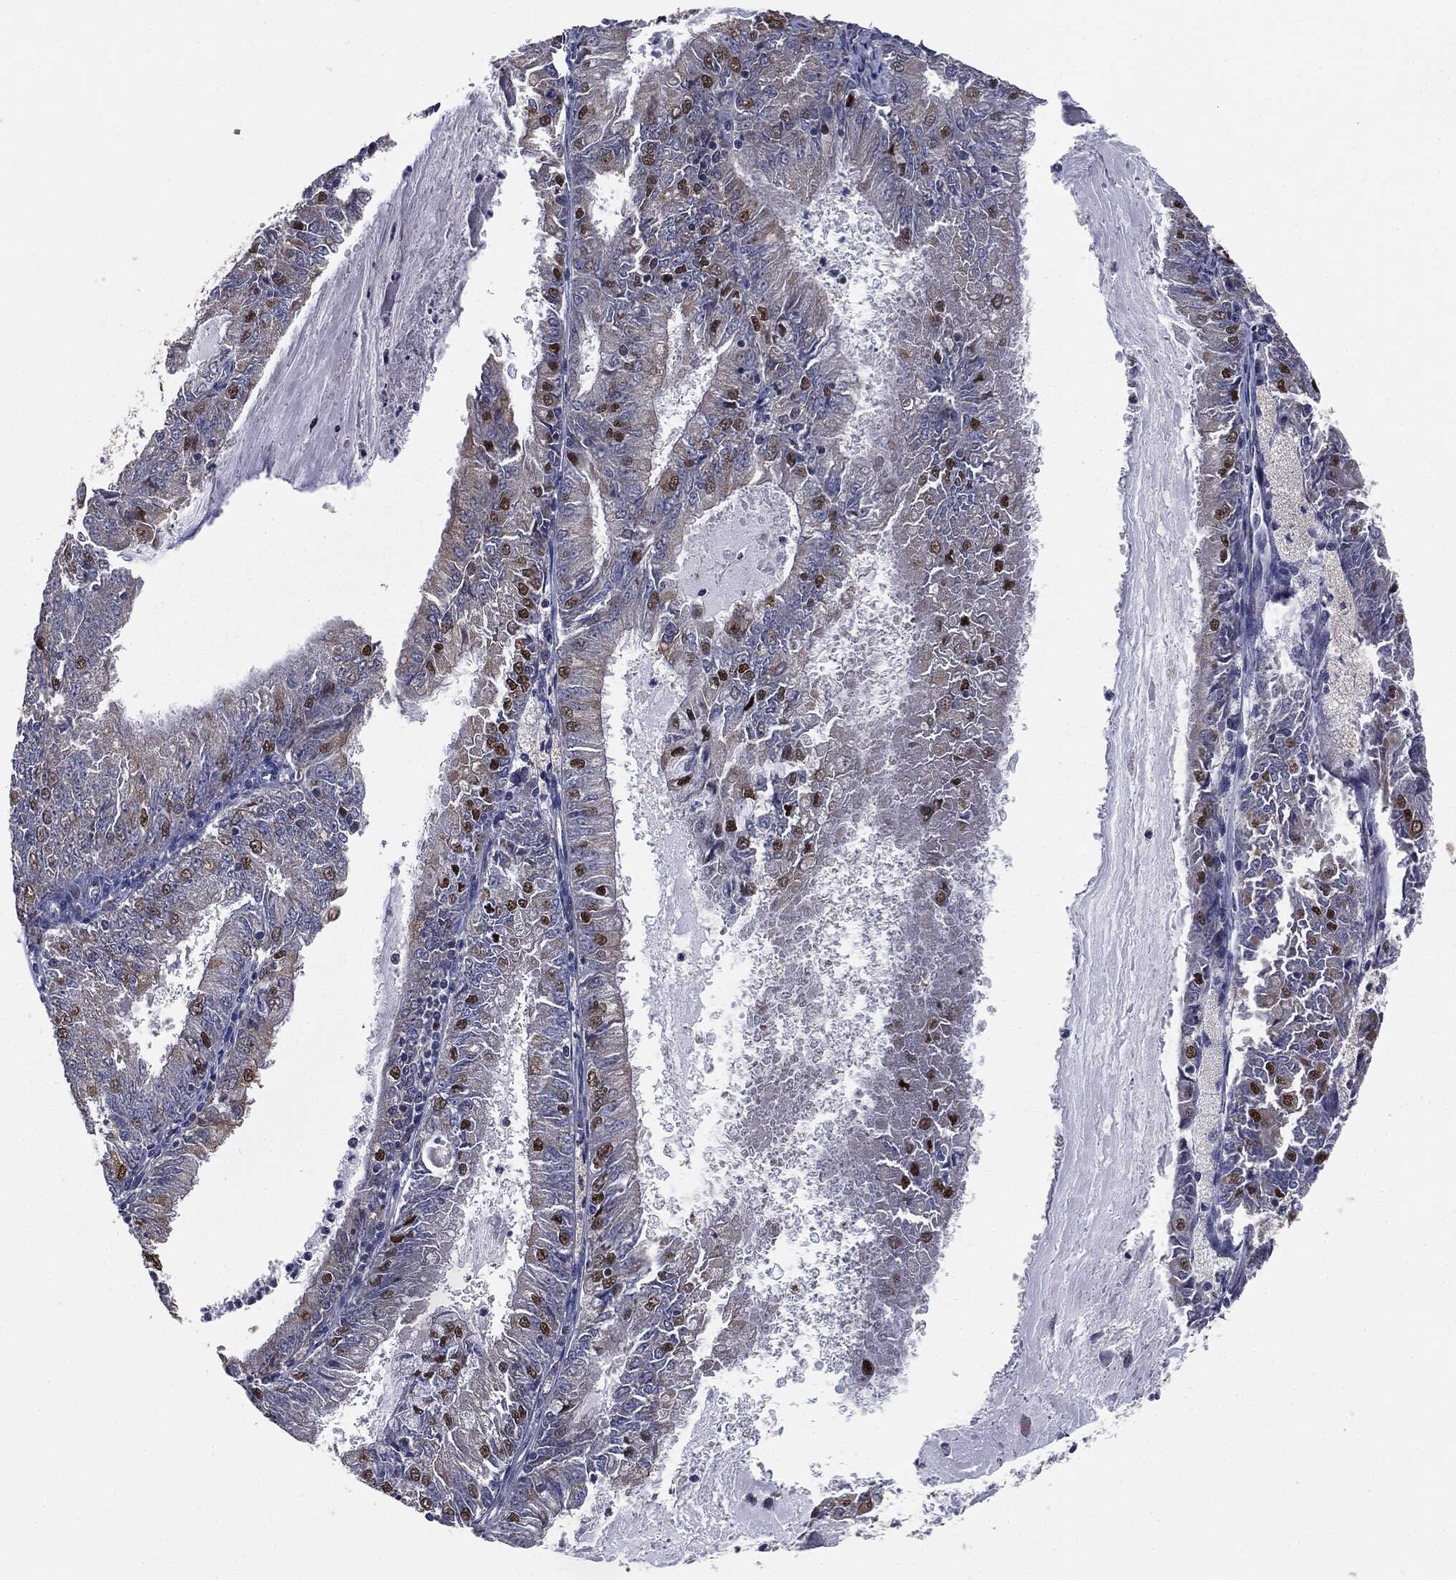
{"staining": {"intensity": "strong", "quantity": "<25%", "location": "nuclear"}, "tissue": "endometrial cancer", "cell_type": "Tumor cells", "image_type": "cancer", "snomed": [{"axis": "morphology", "description": "Adenocarcinoma, NOS"}, {"axis": "topography", "description": "Endometrium"}], "caption": "Protein positivity by IHC demonstrates strong nuclear staining in about <25% of tumor cells in endometrial cancer.", "gene": "TRMT1L", "patient": {"sex": "female", "age": 57}}